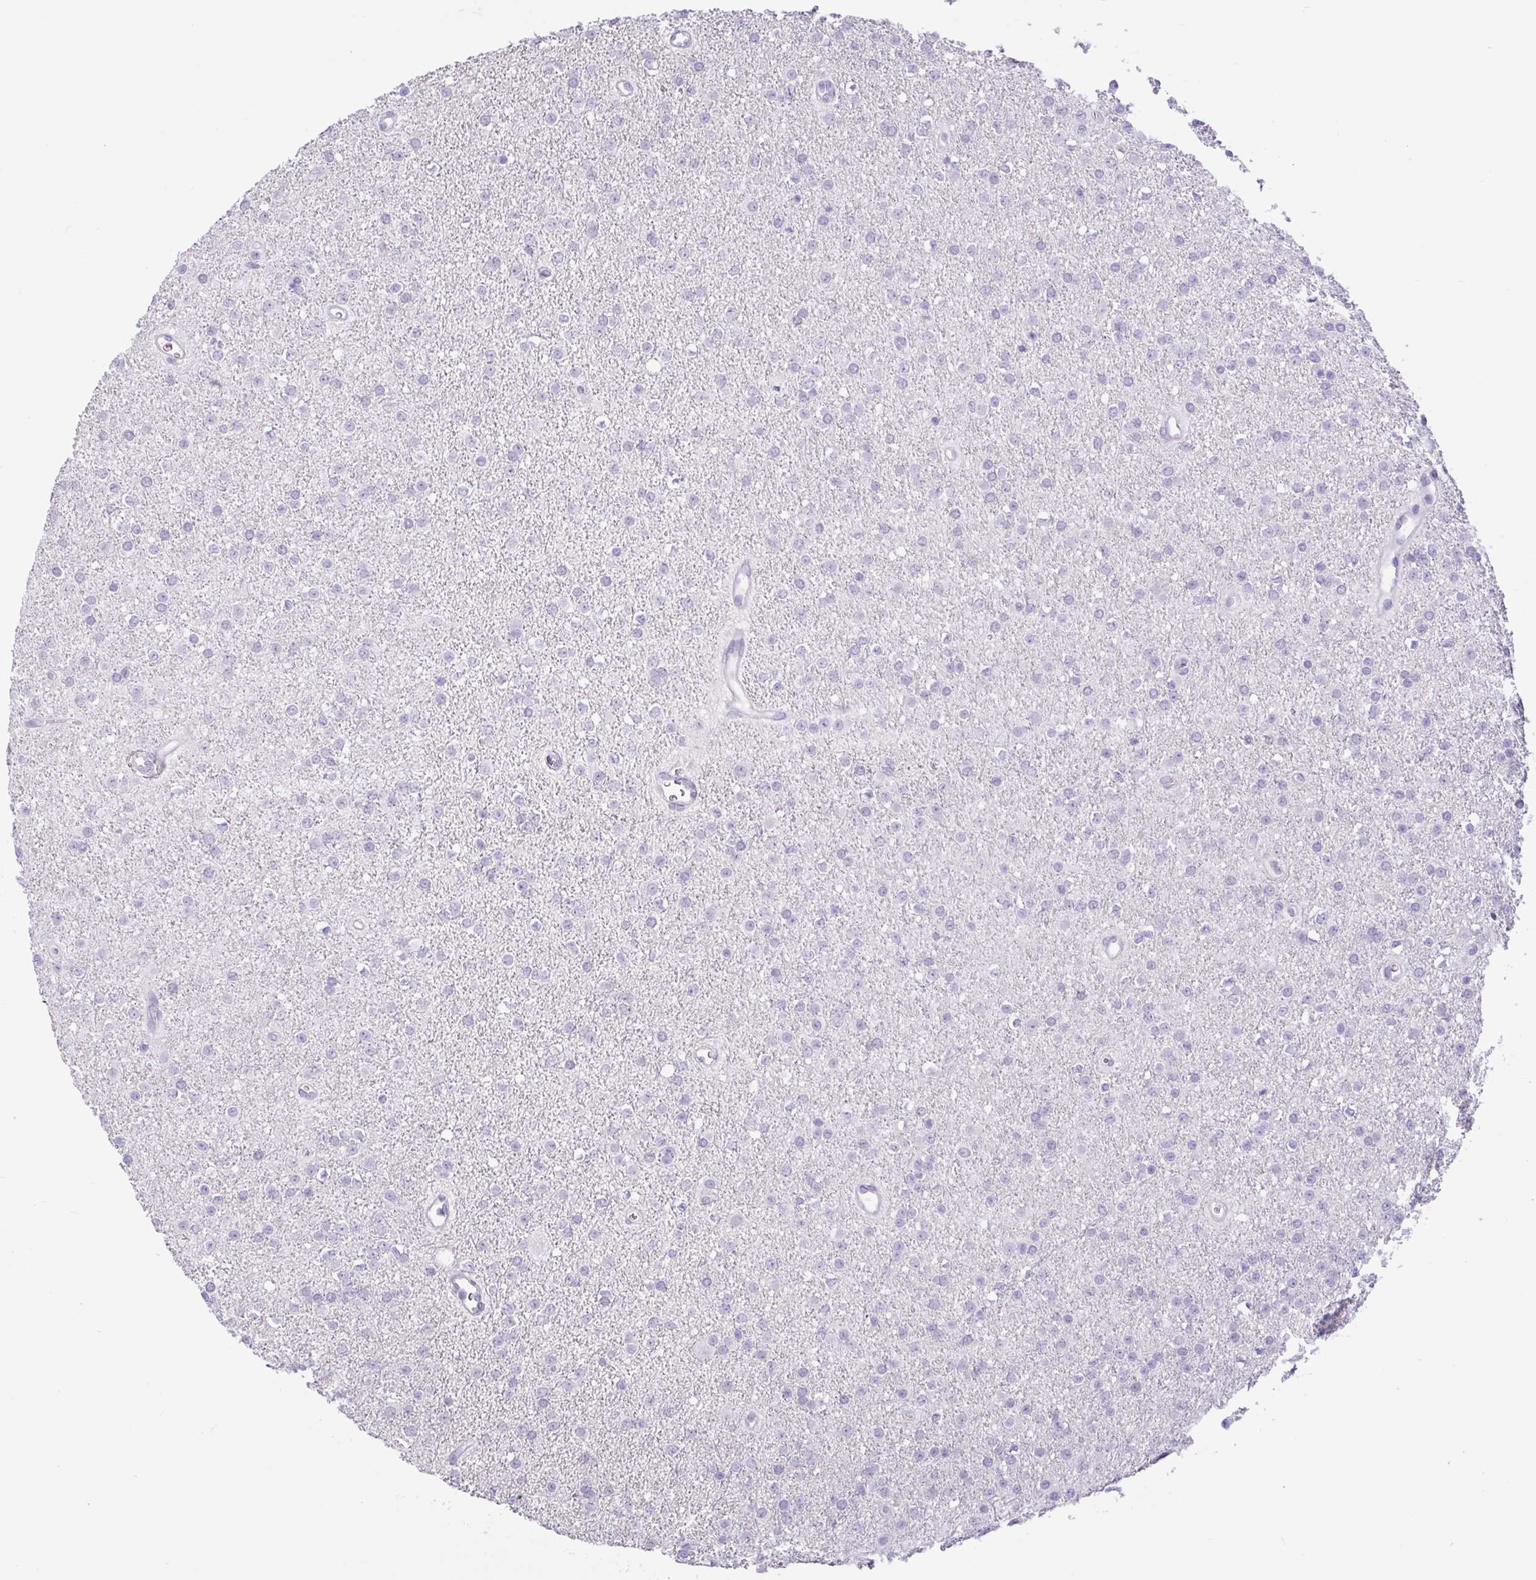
{"staining": {"intensity": "negative", "quantity": "none", "location": "none"}, "tissue": "glioma", "cell_type": "Tumor cells", "image_type": "cancer", "snomed": [{"axis": "morphology", "description": "Glioma, malignant, Low grade"}, {"axis": "topography", "description": "Brain"}], "caption": "Human malignant low-grade glioma stained for a protein using IHC exhibits no expression in tumor cells.", "gene": "CTSE", "patient": {"sex": "female", "age": 34}}